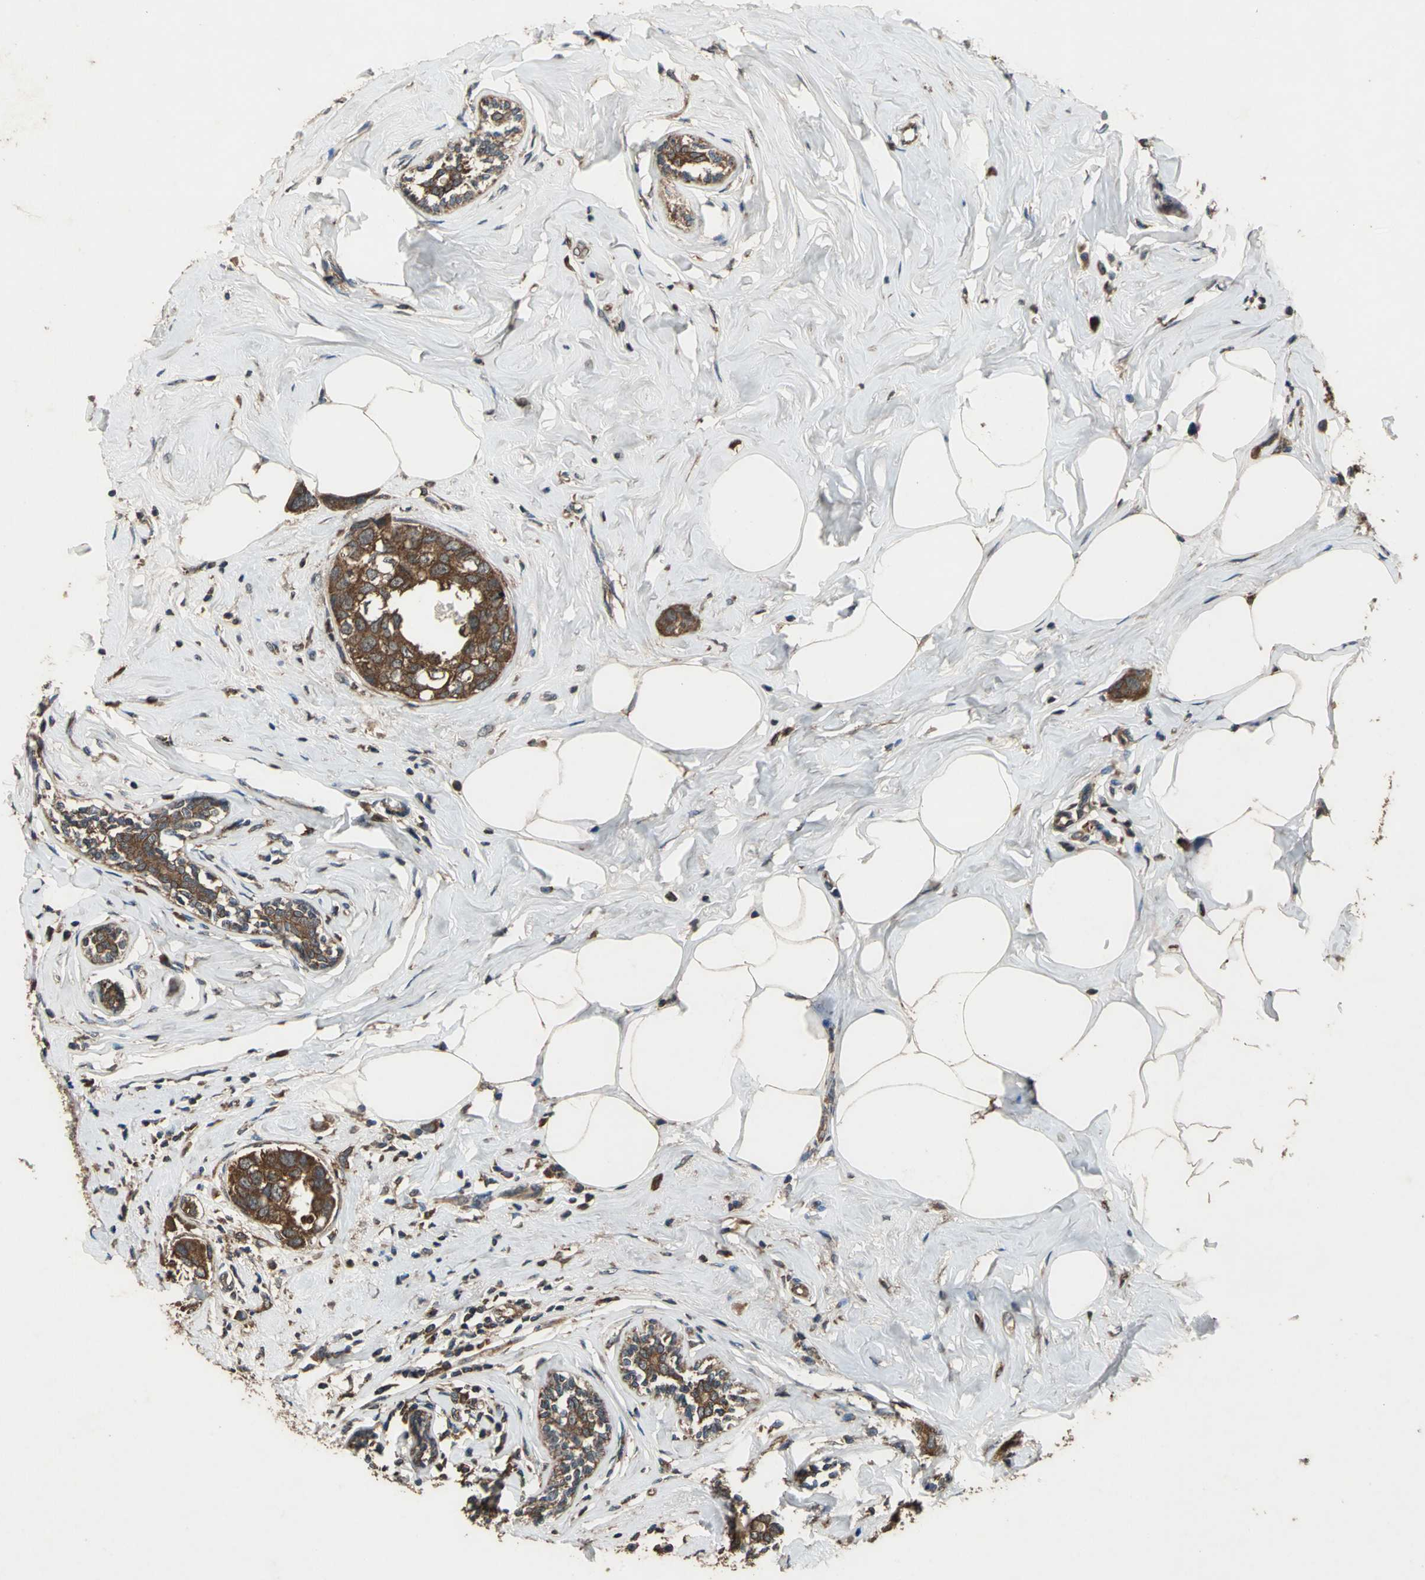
{"staining": {"intensity": "strong", "quantity": ">75%", "location": "cytoplasmic/membranous"}, "tissue": "breast cancer", "cell_type": "Tumor cells", "image_type": "cancer", "snomed": [{"axis": "morphology", "description": "Normal tissue, NOS"}, {"axis": "morphology", "description": "Duct carcinoma"}, {"axis": "topography", "description": "Breast"}], "caption": "High-power microscopy captured an IHC histopathology image of breast cancer (infiltrating ductal carcinoma), revealing strong cytoplasmic/membranous staining in approximately >75% of tumor cells.", "gene": "ZNF608", "patient": {"sex": "female", "age": 50}}